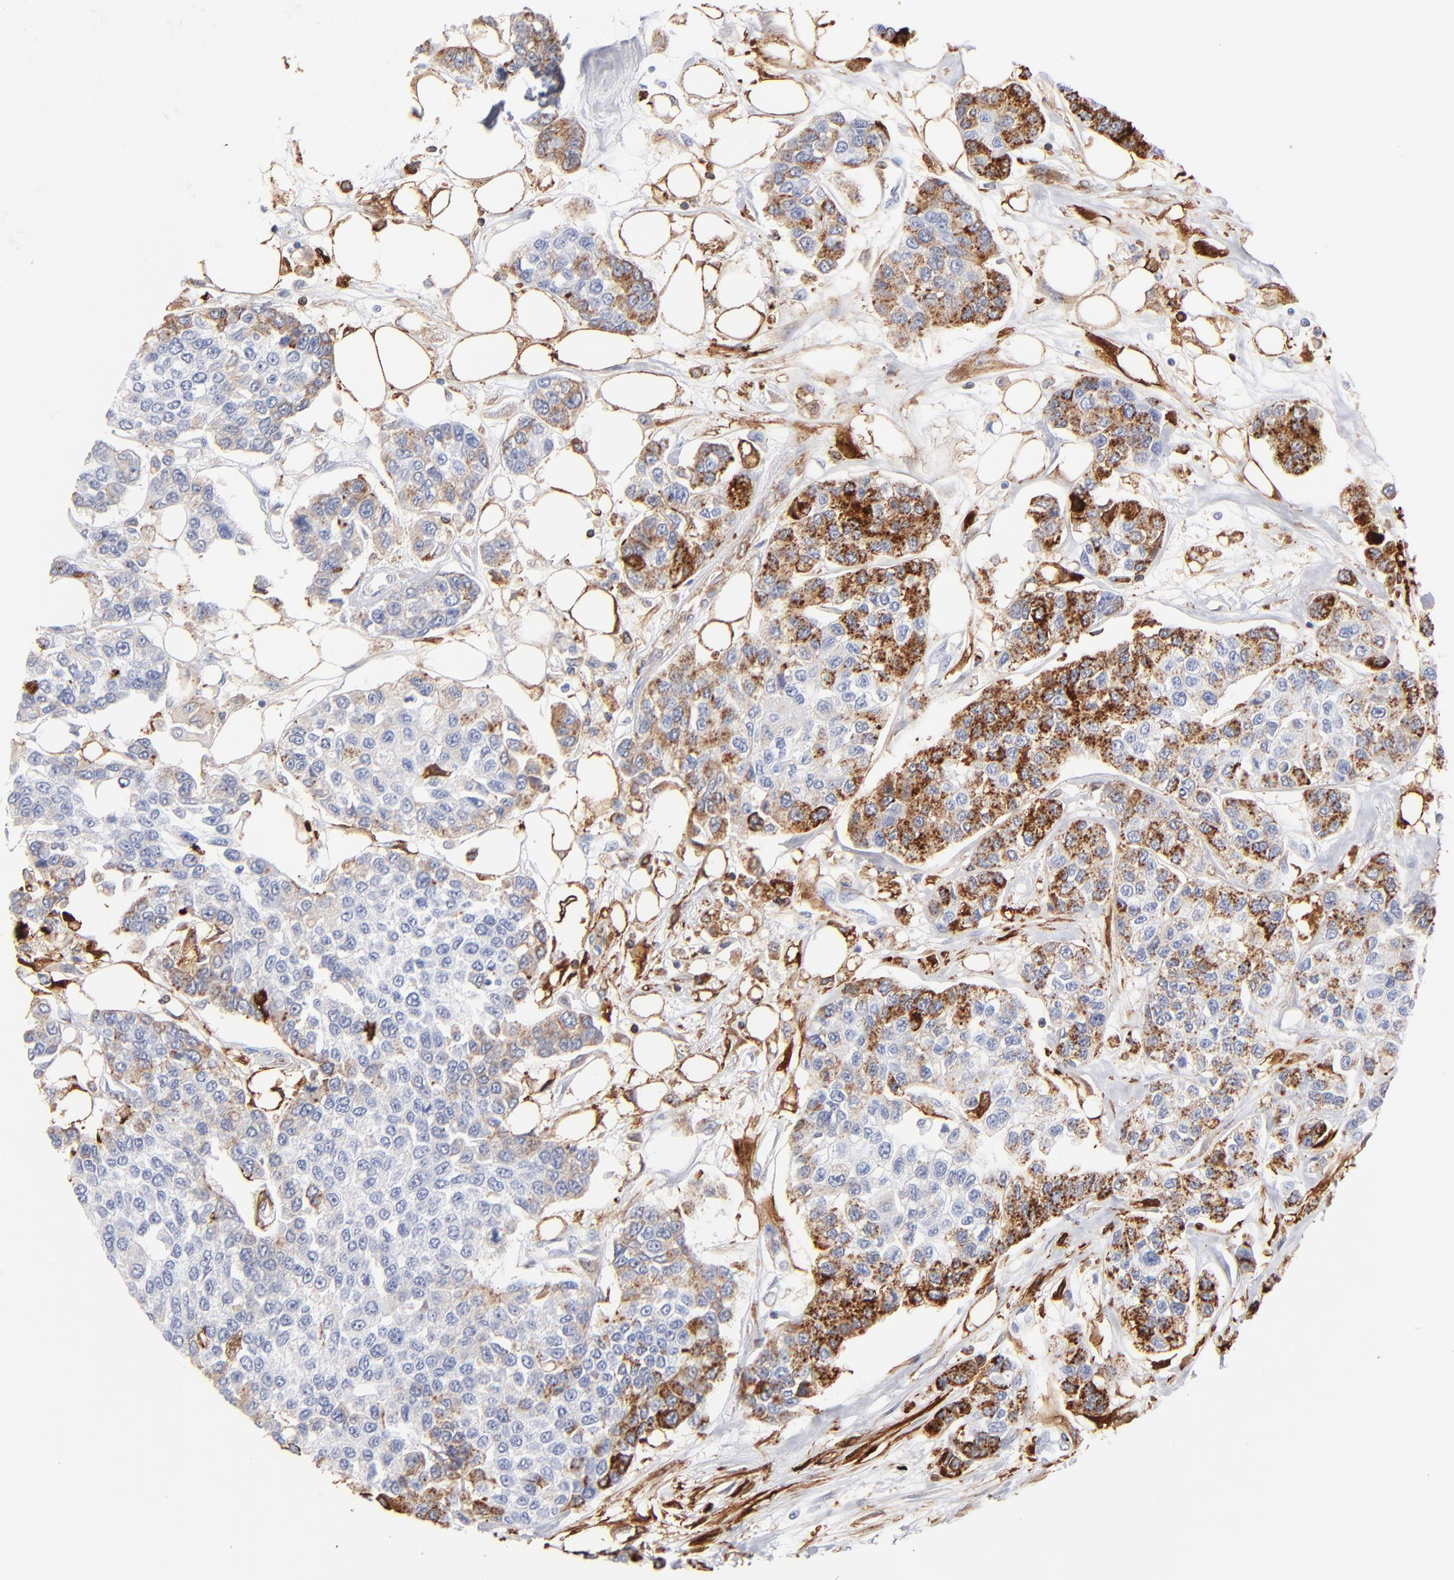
{"staining": {"intensity": "moderate", "quantity": "<25%", "location": "cytoplasmic/membranous"}, "tissue": "breast cancer", "cell_type": "Tumor cells", "image_type": "cancer", "snomed": [{"axis": "morphology", "description": "Duct carcinoma"}, {"axis": "topography", "description": "Breast"}], "caption": "Brown immunohistochemical staining in human breast infiltrating ductal carcinoma displays moderate cytoplasmic/membranous positivity in about <25% of tumor cells.", "gene": "APOH", "patient": {"sex": "female", "age": 51}}